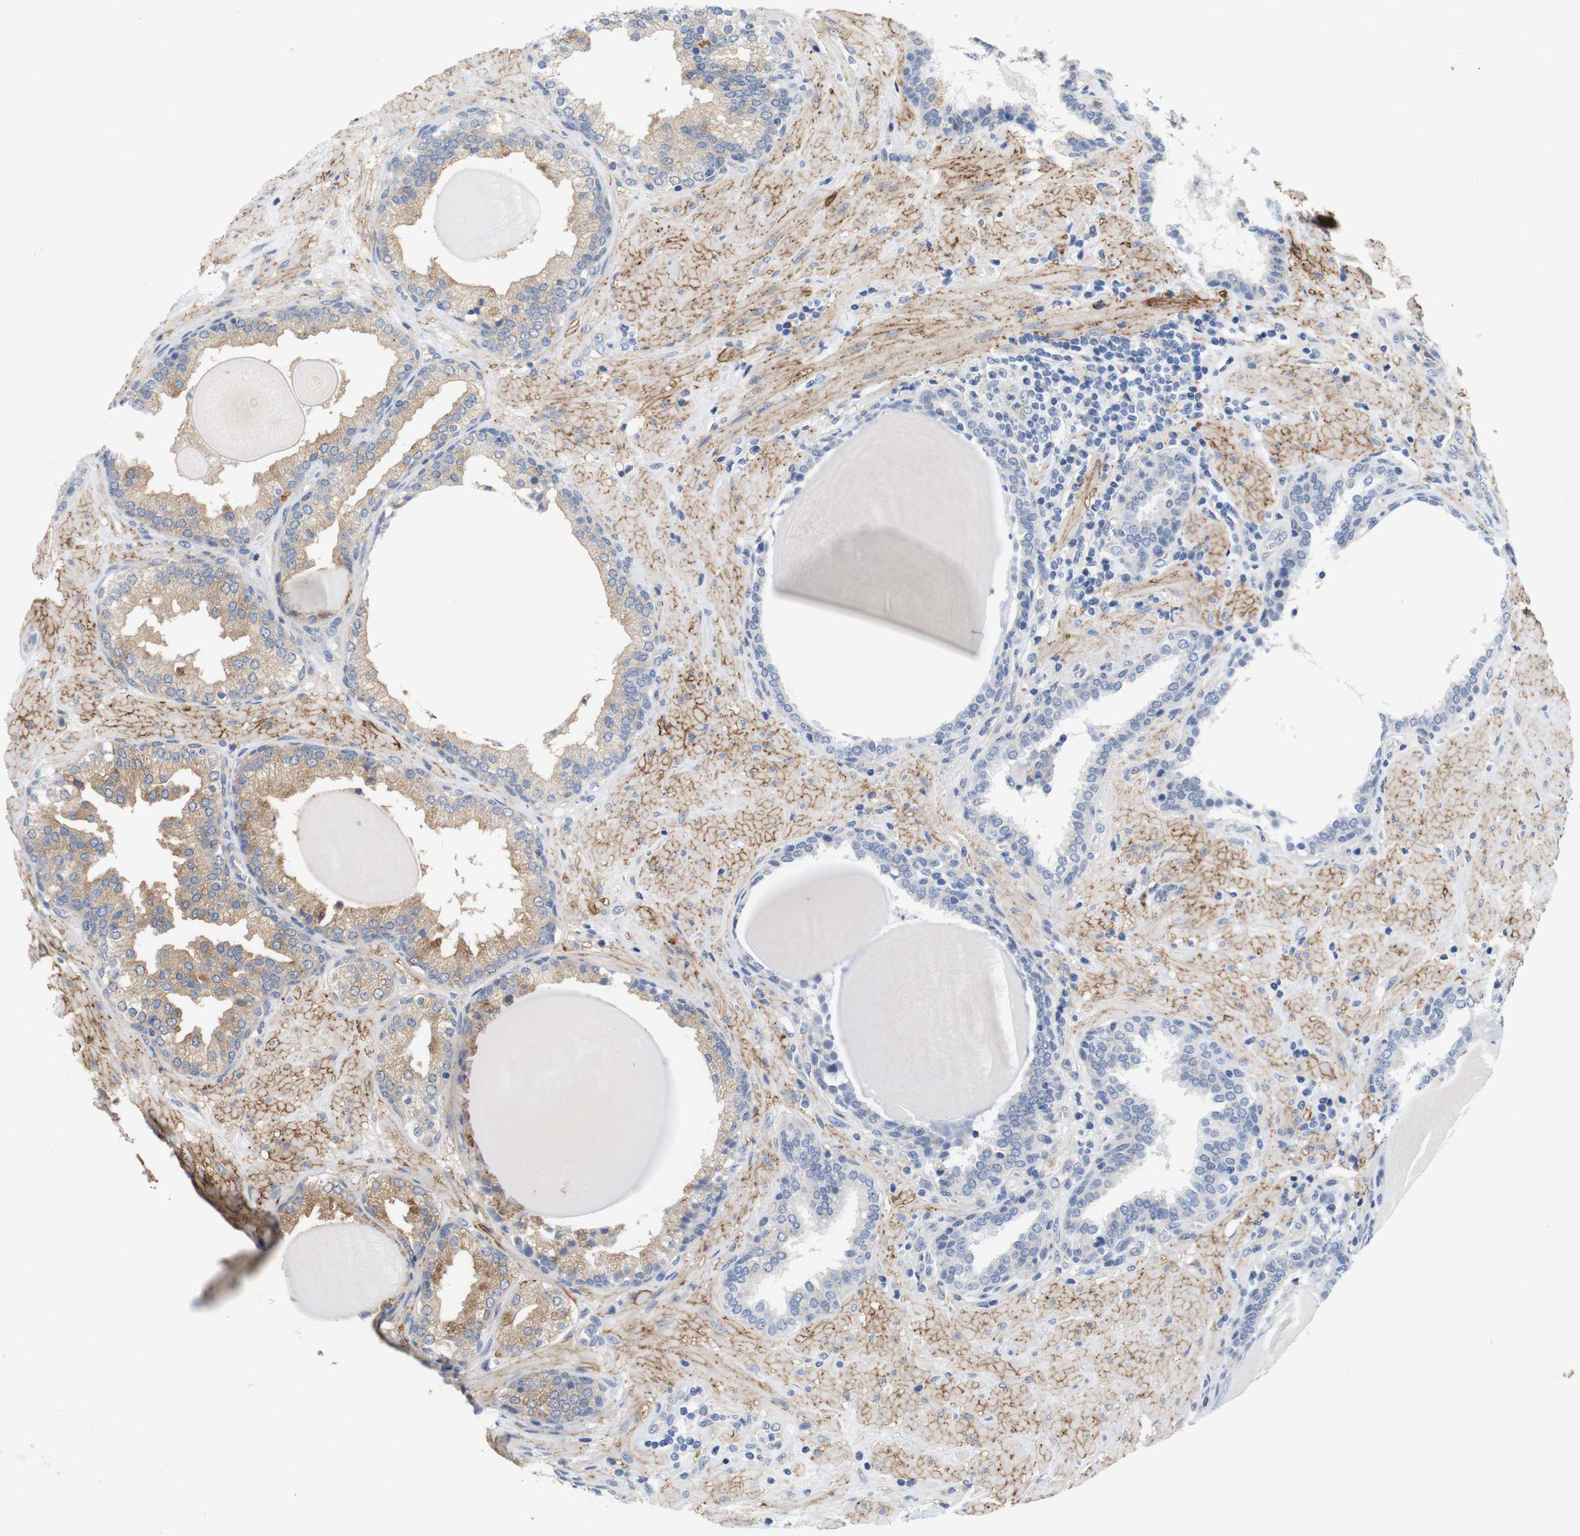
{"staining": {"intensity": "moderate", "quantity": "25%-75%", "location": "cytoplasmic/membranous"}, "tissue": "prostate", "cell_type": "Glandular cells", "image_type": "normal", "snomed": [{"axis": "morphology", "description": "Normal tissue, NOS"}, {"axis": "topography", "description": "Prostate"}], "caption": "Protein staining of benign prostate demonstrates moderate cytoplasmic/membranous positivity in approximately 25%-75% of glandular cells. The protein is shown in brown color, while the nuclei are stained blue.", "gene": "ITGA5", "patient": {"sex": "male", "age": 51}}